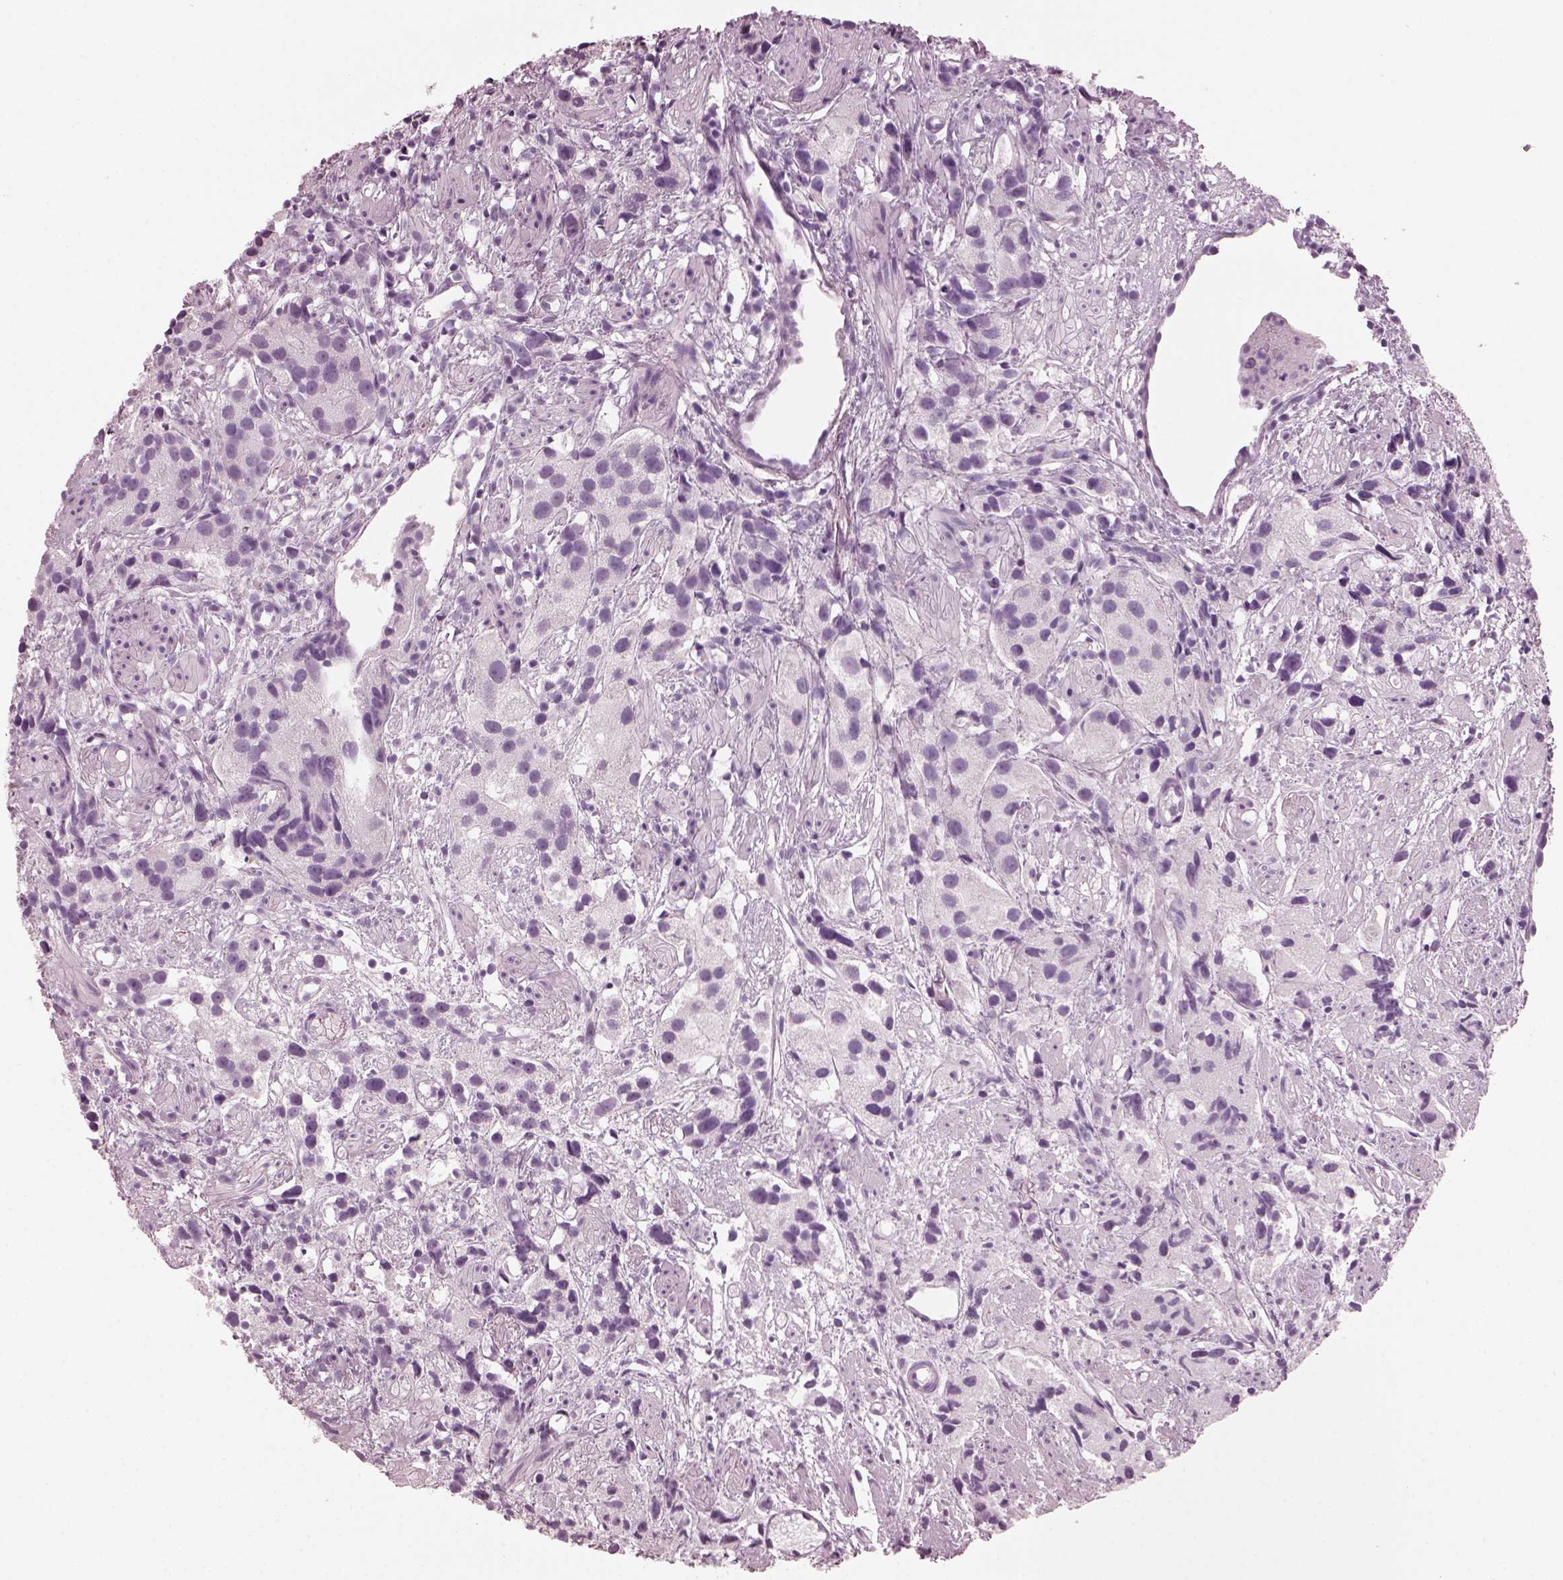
{"staining": {"intensity": "negative", "quantity": "none", "location": "none"}, "tissue": "prostate cancer", "cell_type": "Tumor cells", "image_type": "cancer", "snomed": [{"axis": "morphology", "description": "Adenocarcinoma, High grade"}, {"axis": "topography", "description": "Prostate"}], "caption": "Tumor cells show no significant positivity in prostate cancer (high-grade adenocarcinoma). (DAB (3,3'-diaminobenzidine) immunohistochemistry (IHC) visualized using brightfield microscopy, high magnification).", "gene": "HYDIN", "patient": {"sex": "male", "age": 68}}